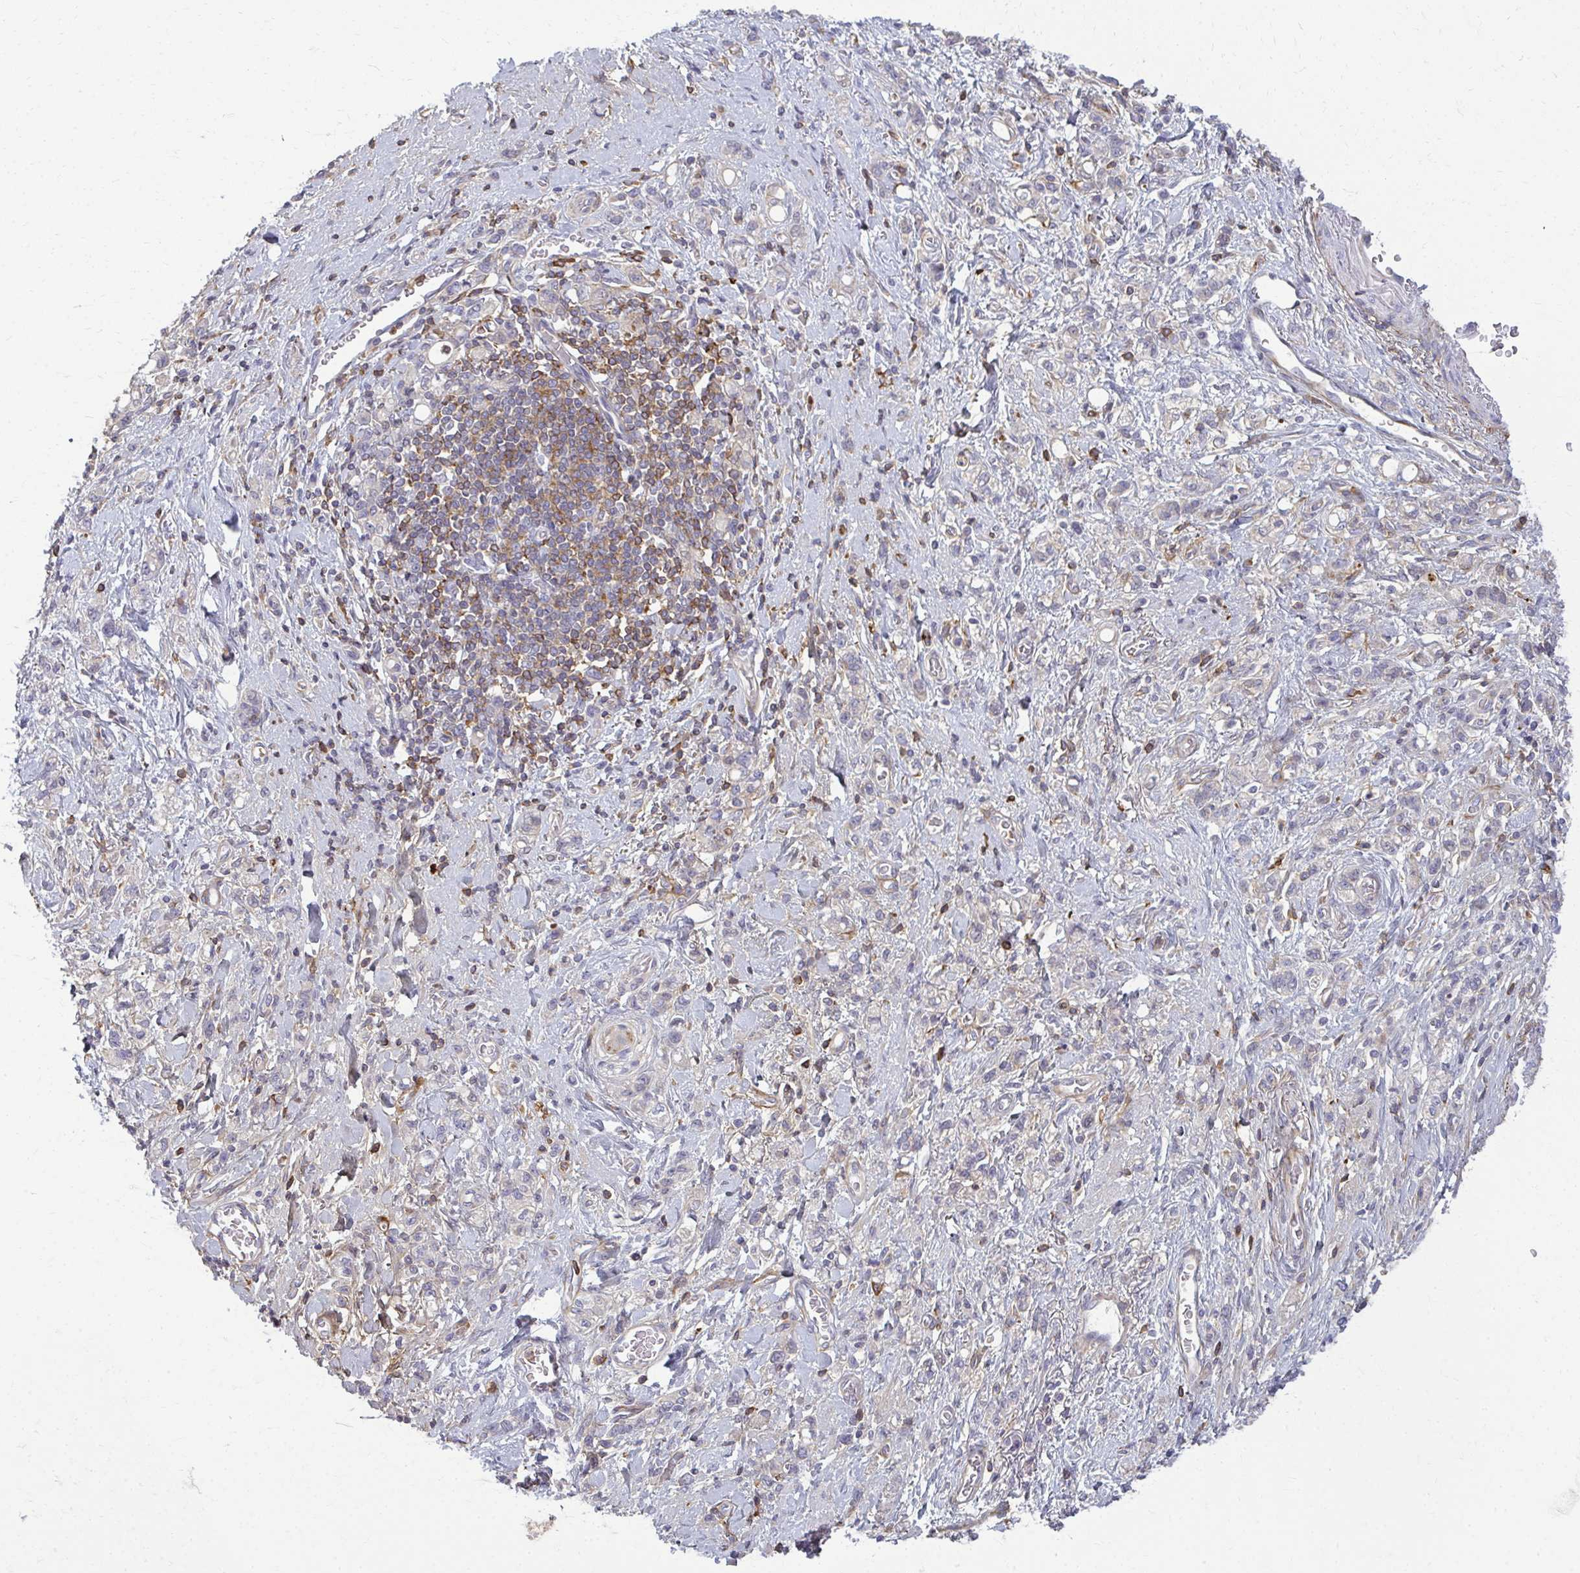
{"staining": {"intensity": "negative", "quantity": "none", "location": "none"}, "tissue": "stomach cancer", "cell_type": "Tumor cells", "image_type": "cancer", "snomed": [{"axis": "morphology", "description": "Adenocarcinoma, NOS"}, {"axis": "topography", "description": "Stomach"}], "caption": "Immunohistochemical staining of human adenocarcinoma (stomach) displays no significant positivity in tumor cells. Nuclei are stained in blue.", "gene": "AP5M1", "patient": {"sex": "male", "age": 77}}